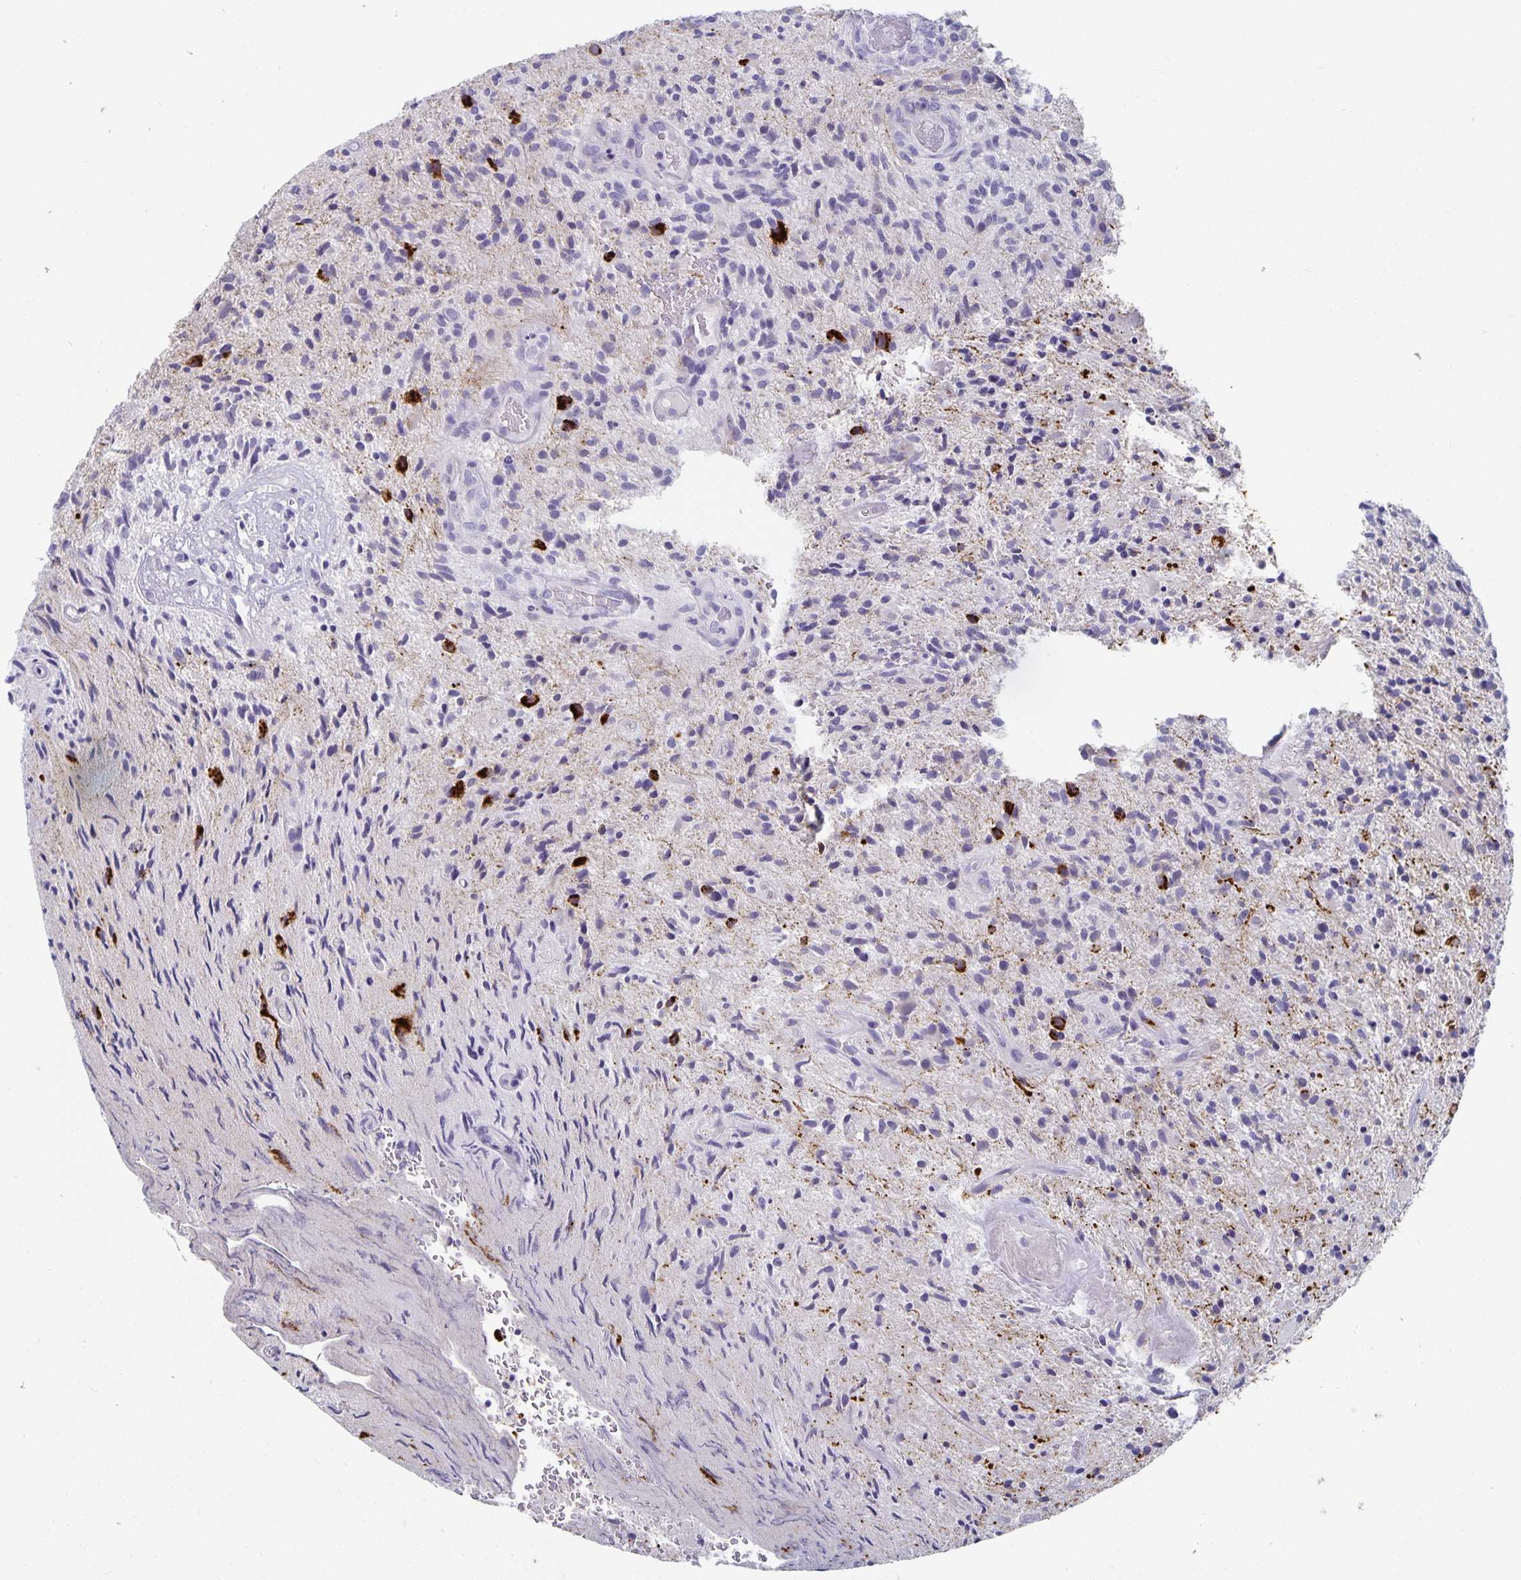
{"staining": {"intensity": "negative", "quantity": "none", "location": "none"}, "tissue": "glioma", "cell_type": "Tumor cells", "image_type": "cancer", "snomed": [{"axis": "morphology", "description": "Glioma, malignant, High grade"}, {"axis": "topography", "description": "Brain"}], "caption": "The photomicrograph exhibits no staining of tumor cells in high-grade glioma (malignant).", "gene": "CHGA", "patient": {"sex": "male", "age": 55}}